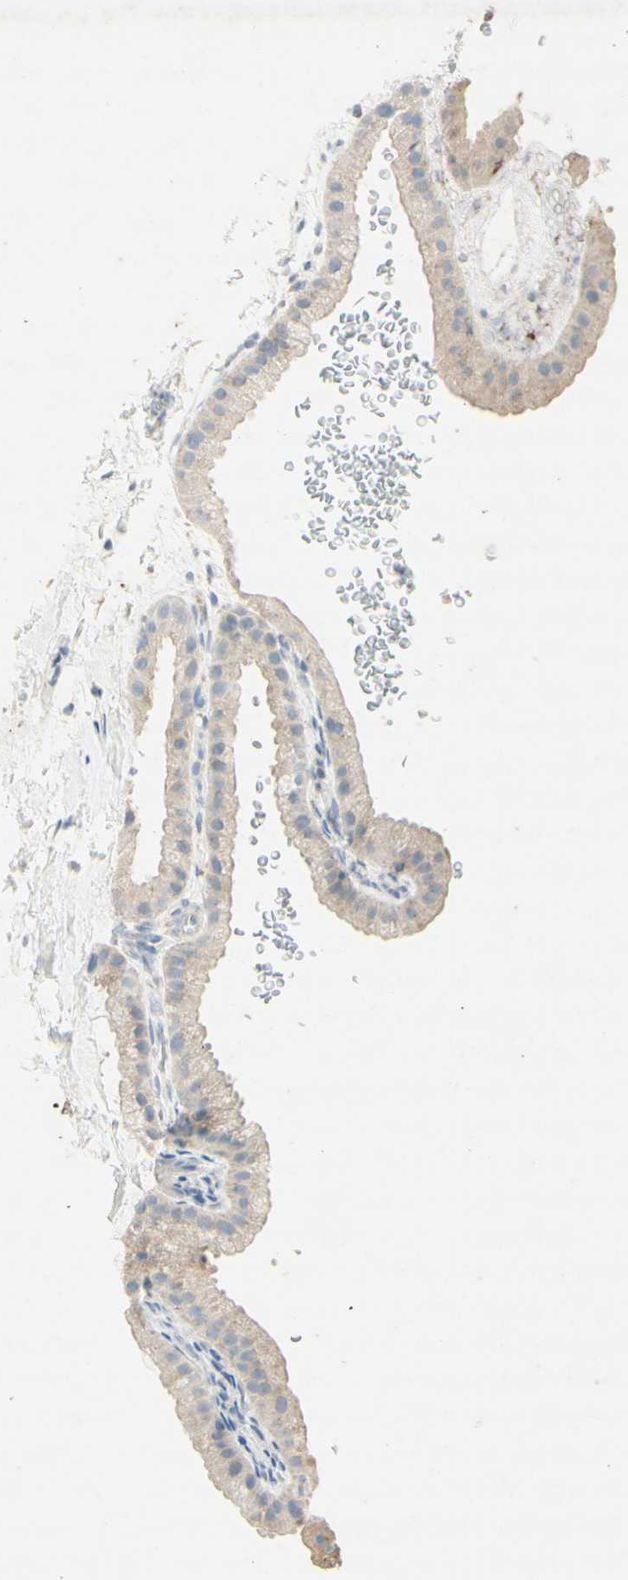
{"staining": {"intensity": "weak", "quantity": "<25%", "location": "cytoplasmic/membranous"}, "tissue": "gallbladder", "cell_type": "Glandular cells", "image_type": "normal", "snomed": [{"axis": "morphology", "description": "Normal tissue, NOS"}, {"axis": "topography", "description": "Gallbladder"}], "caption": "Human gallbladder stained for a protein using IHC displays no expression in glandular cells.", "gene": "ATP6V1B1", "patient": {"sex": "female", "age": 64}}